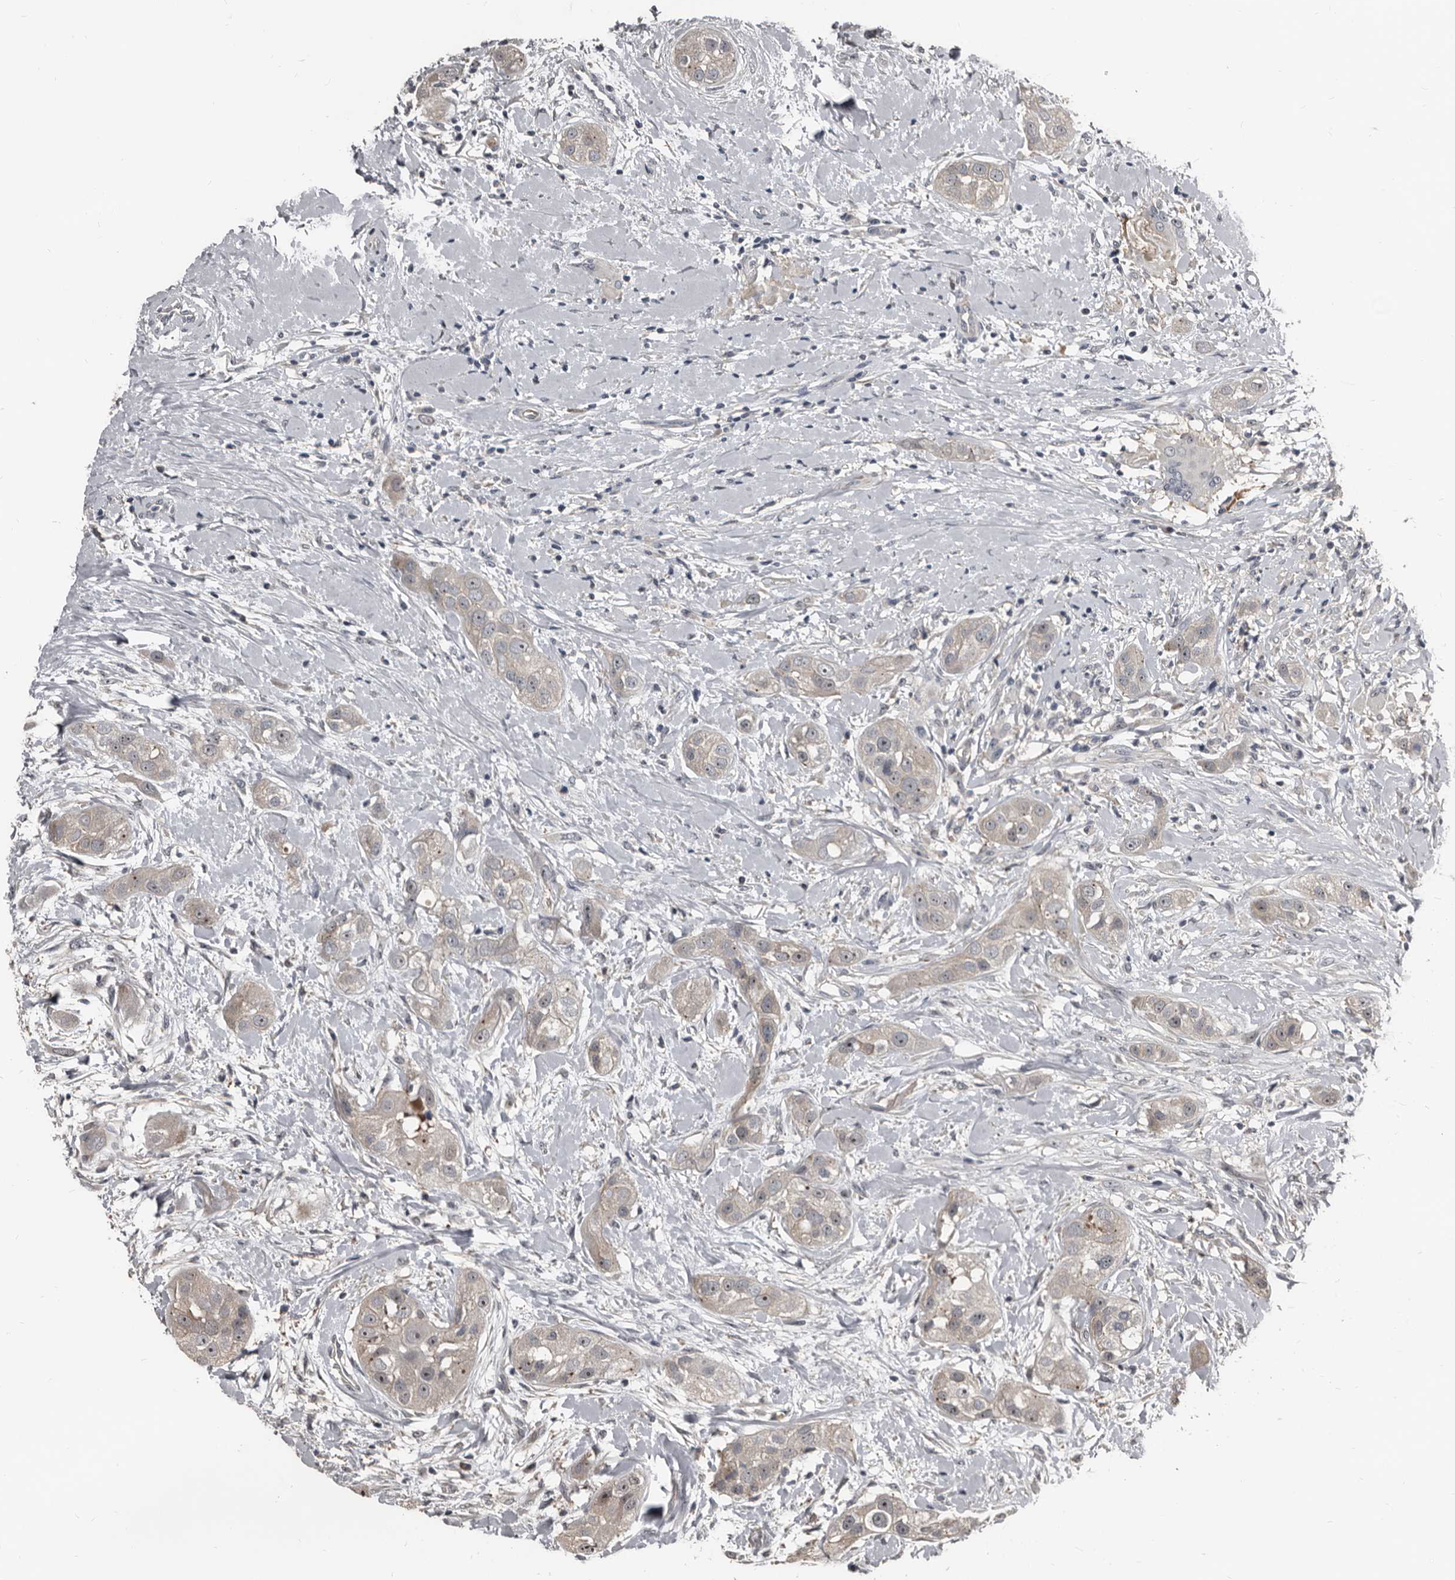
{"staining": {"intensity": "weak", "quantity": "<25%", "location": "nuclear"}, "tissue": "head and neck cancer", "cell_type": "Tumor cells", "image_type": "cancer", "snomed": [{"axis": "morphology", "description": "Normal tissue, NOS"}, {"axis": "morphology", "description": "Squamous cell carcinoma, NOS"}, {"axis": "topography", "description": "Skeletal muscle"}, {"axis": "topography", "description": "Head-Neck"}], "caption": "This is an immunohistochemistry histopathology image of human head and neck cancer. There is no expression in tumor cells.", "gene": "DHPS", "patient": {"sex": "male", "age": 51}}